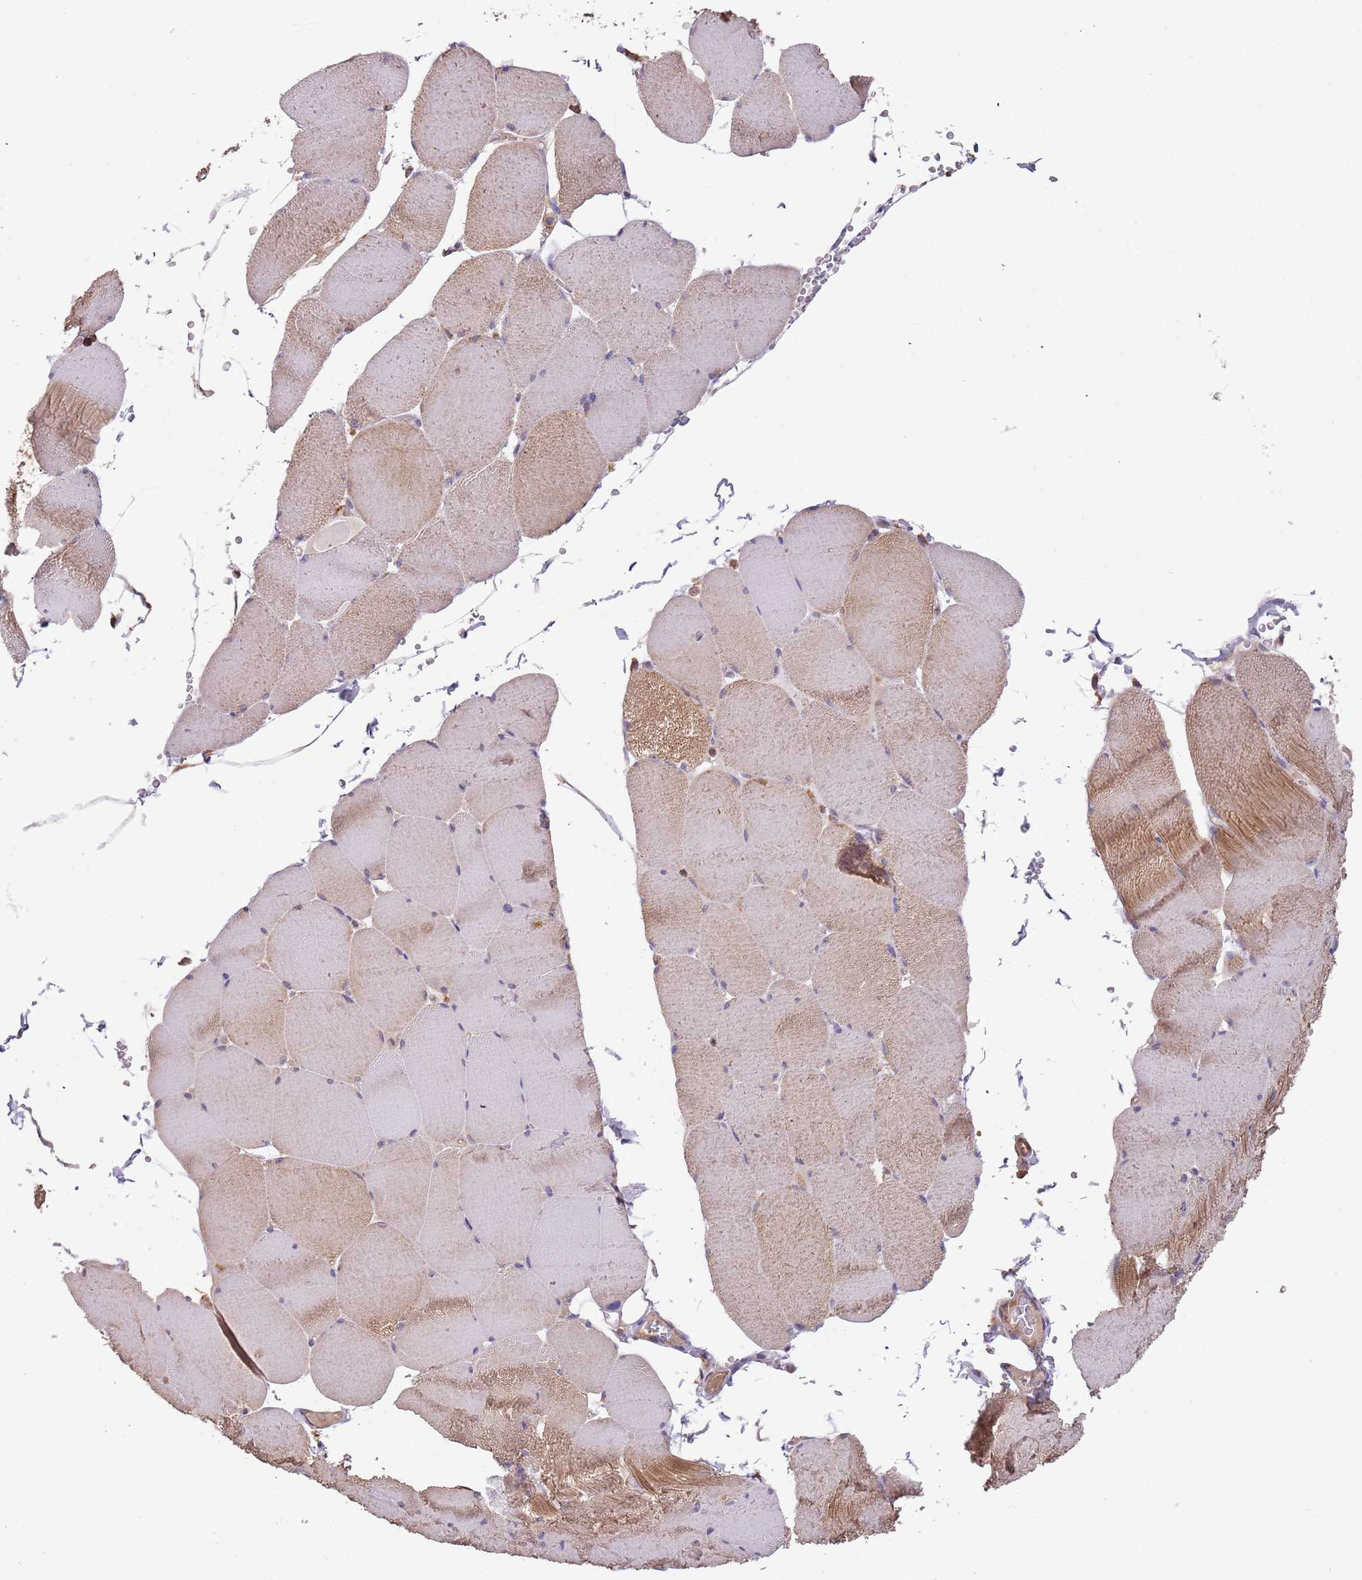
{"staining": {"intensity": "moderate", "quantity": ">75%", "location": "cytoplasmic/membranous"}, "tissue": "skeletal muscle", "cell_type": "Myocytes", "image_type": "normal", "snomed": [{"axis": "morphology", "description": "Normal tissue, NOS"}, {"axis": "topography", "description": "Skeletal muscle"}, {"axis": "topography", "description": "Head-Neck"}], "caption": "Immunohistochemistry (IHC) photomicrograph of normal skeletal muscle stained for a protein (brown), which reveals medium levels of moderate cytoplasmic/membranous positivity in approximately >75% of myocytes.", "gene": "SYT4", "patient": {"sex": "male", "age": 66}}